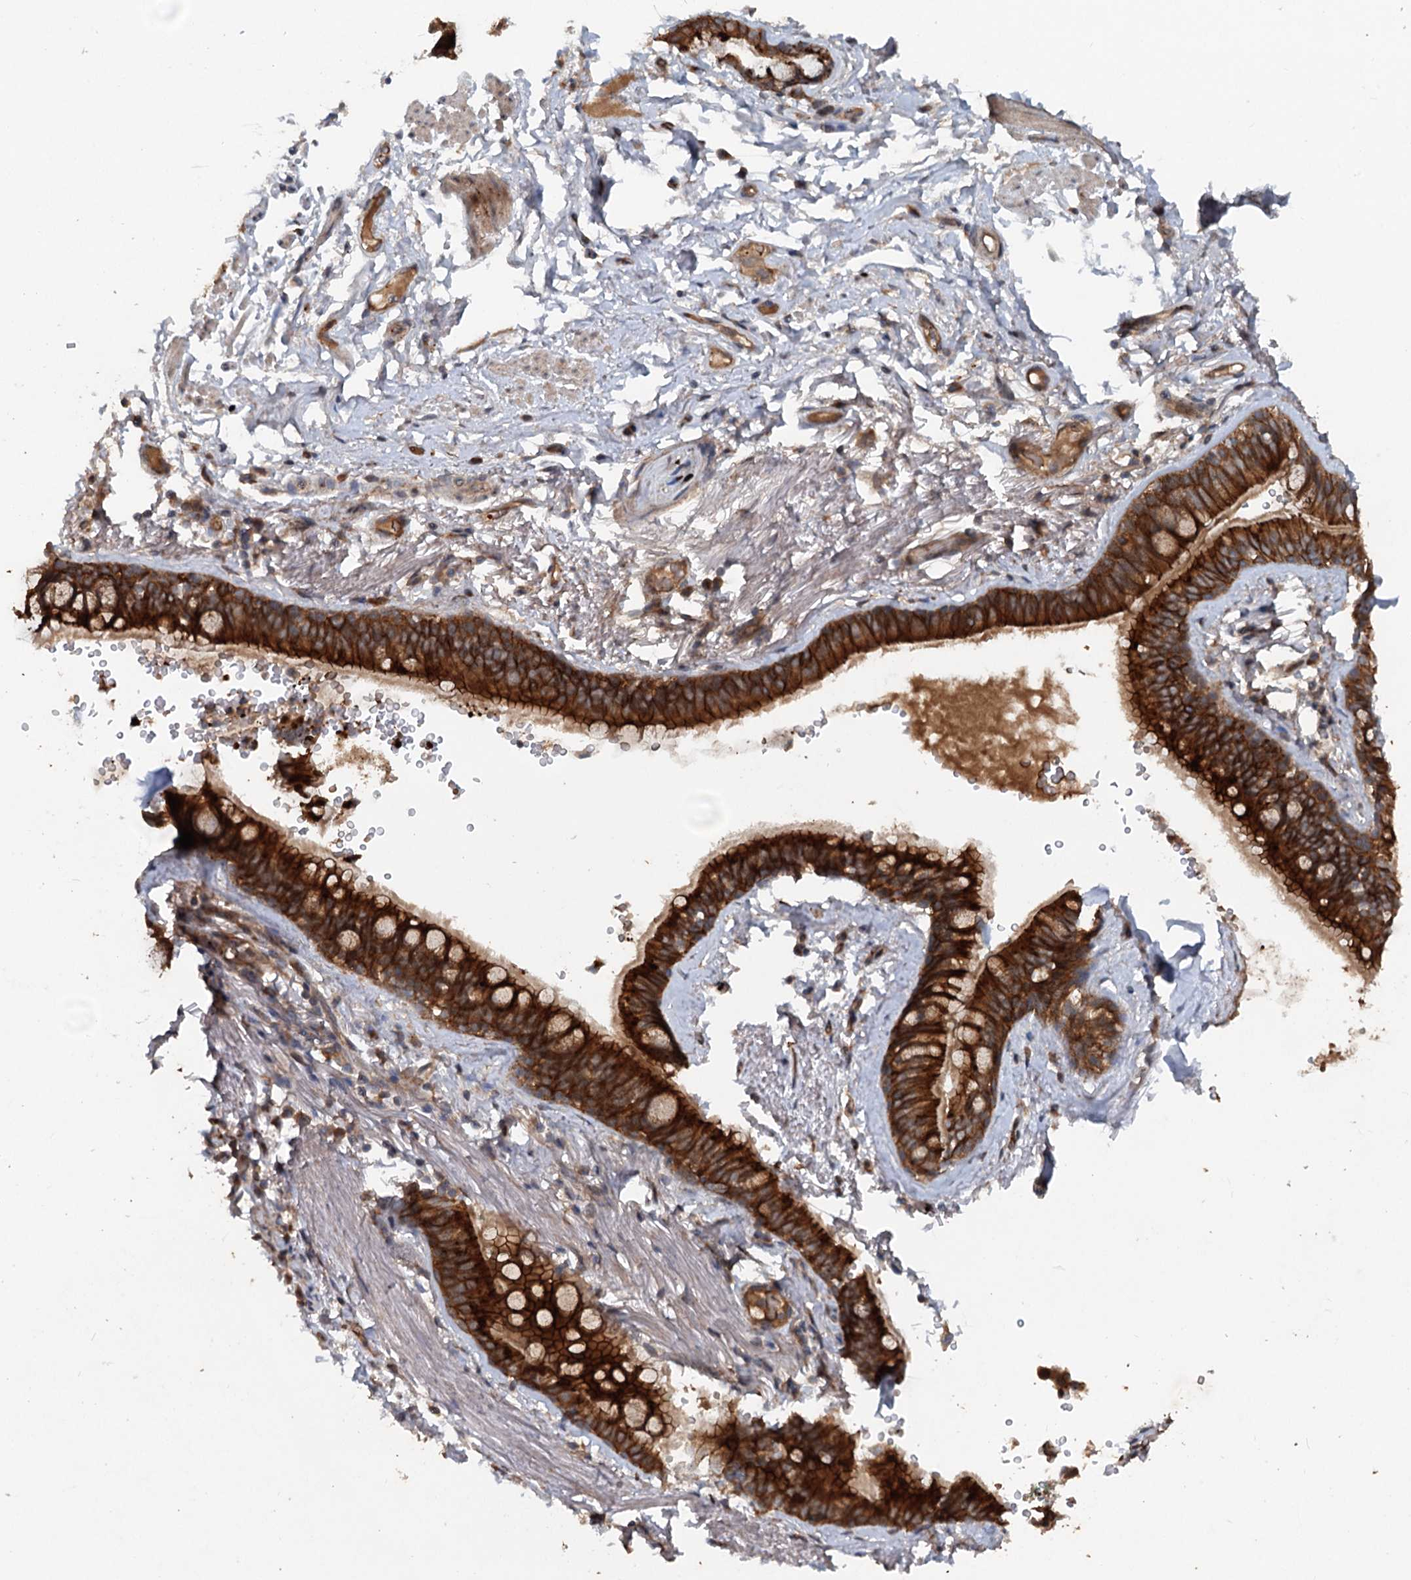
{"staining": {"intensity": "negative", "quantity": "none", "location": "none"}, "tissue": "adipose tissue", "cell_type": "Adipocytes", "image_type": "normal", "snomed": [{"axis": "morphology", "description": "Normal tissue, NOS"}, {"axis": "topography", "description": "Lymph node"}, {"axis": "topography", "description": "Bronchus"}], "caption": "A high-resolution micrograph shows immunohistochemistry (IHC) staining of normal adipose tissue, which exhibits no significant expression in adipocytes. (Brightfield microscopy of DAB (3,3'-diaminobenzidine) immunohistochemistry (IHC) at high magnification).", "gene": "N4BP2L2", "patient": {"sex": "male", "age": 63}}